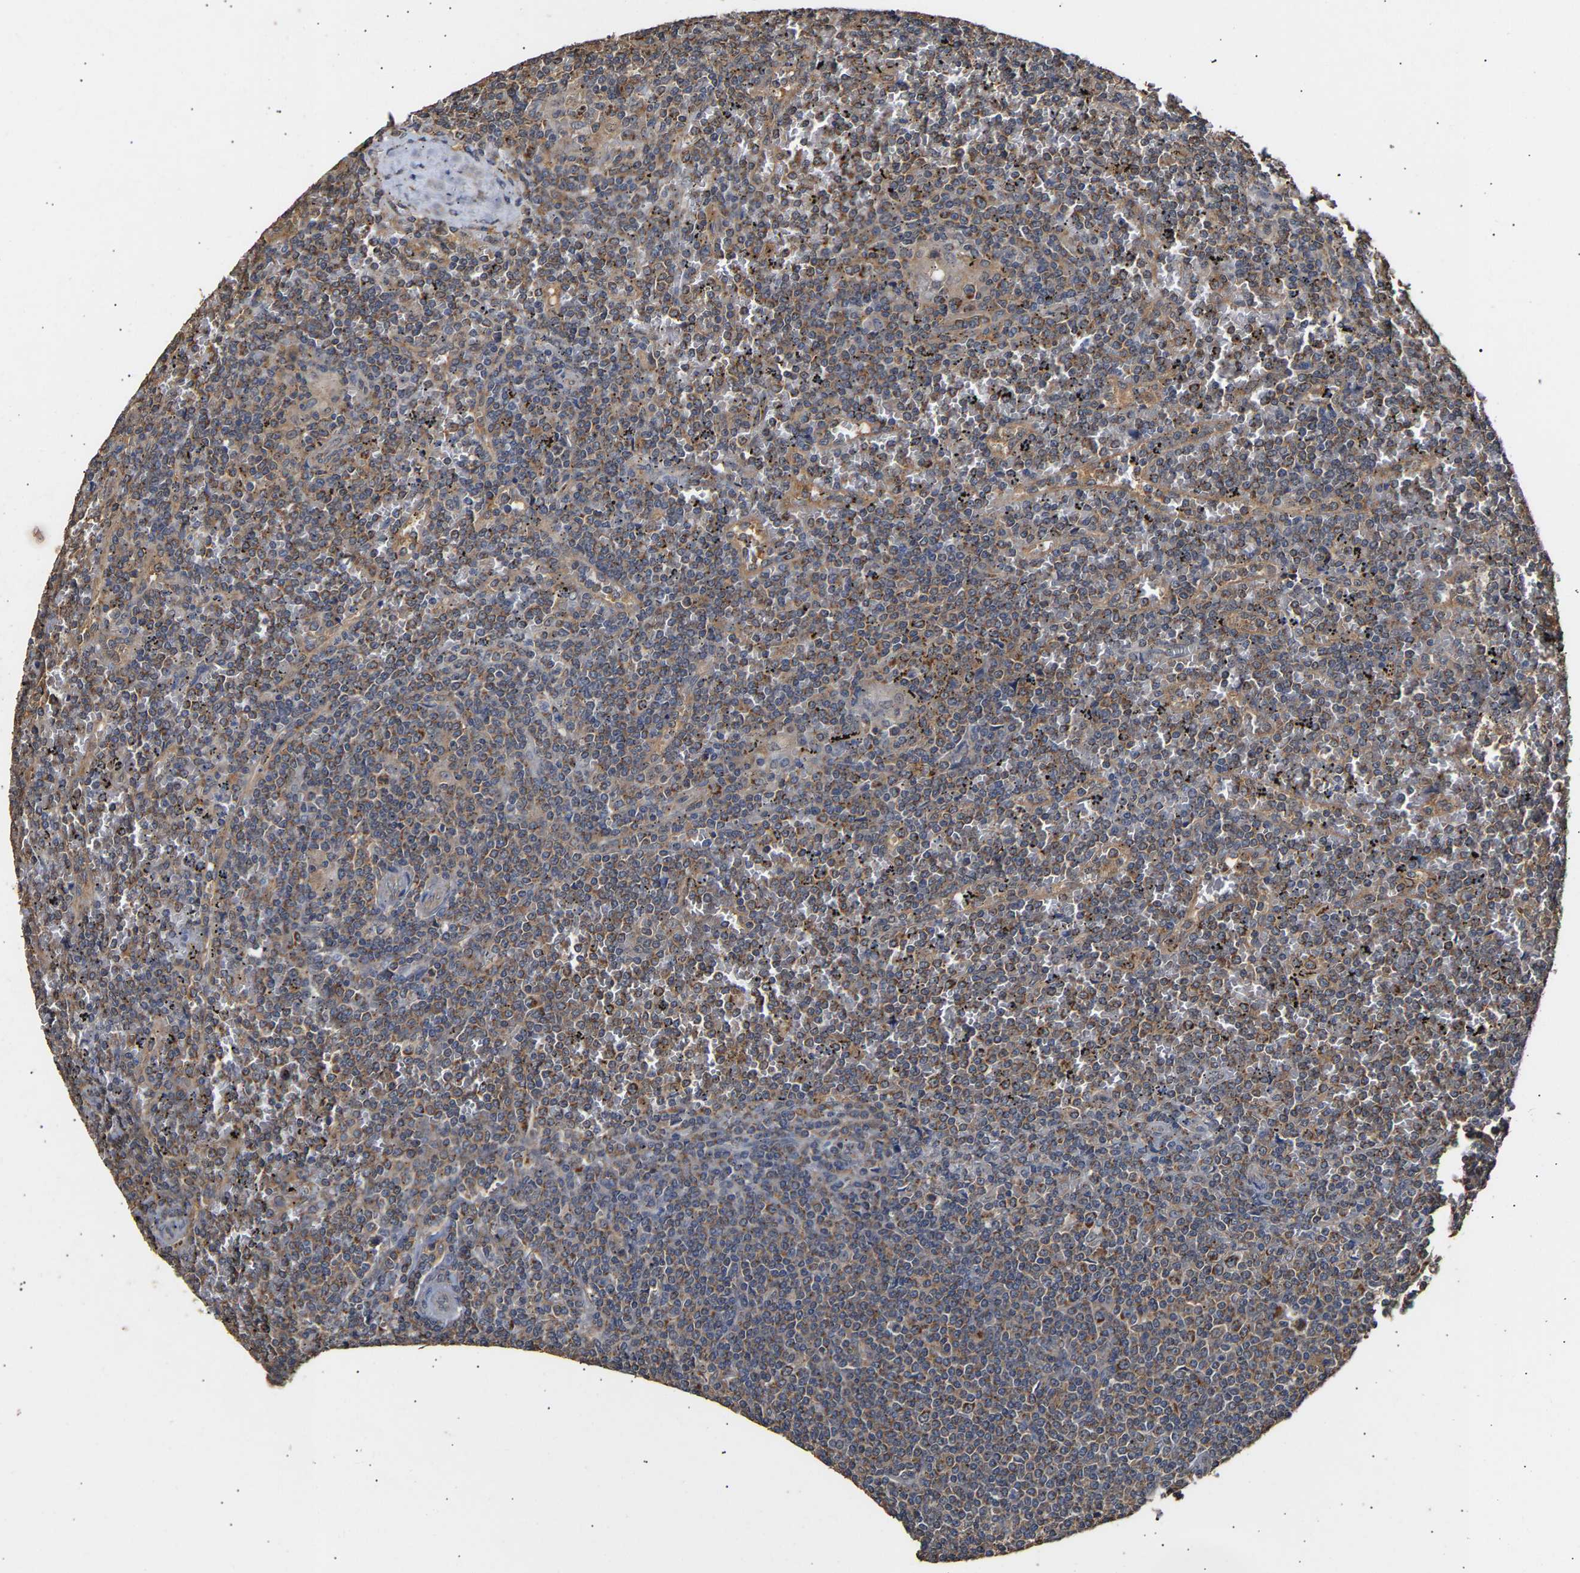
{"staining": {"intensity": "moderate", "quantity": ">75%", "location": "cytoplasmic/membranous"}, "tissue": "lymphoma", "cell_type": "Tumor cells", "image_type": "cancer", "snomed": [{"axis": "morphology", "description": "Malignant lymphoma, non-Hodgkin's type, Low grade"}, {"axis": "topography", "description": "Spleen"}], "caption": "This photomicrograph displays immunohistochemistry staining of human lymphoma, with medium moderate cytoplasmic/membranous positivity in about >75% of tumor cells.", "gene": "ZNF26", "patient": {"sex": "female", "age": 19}}